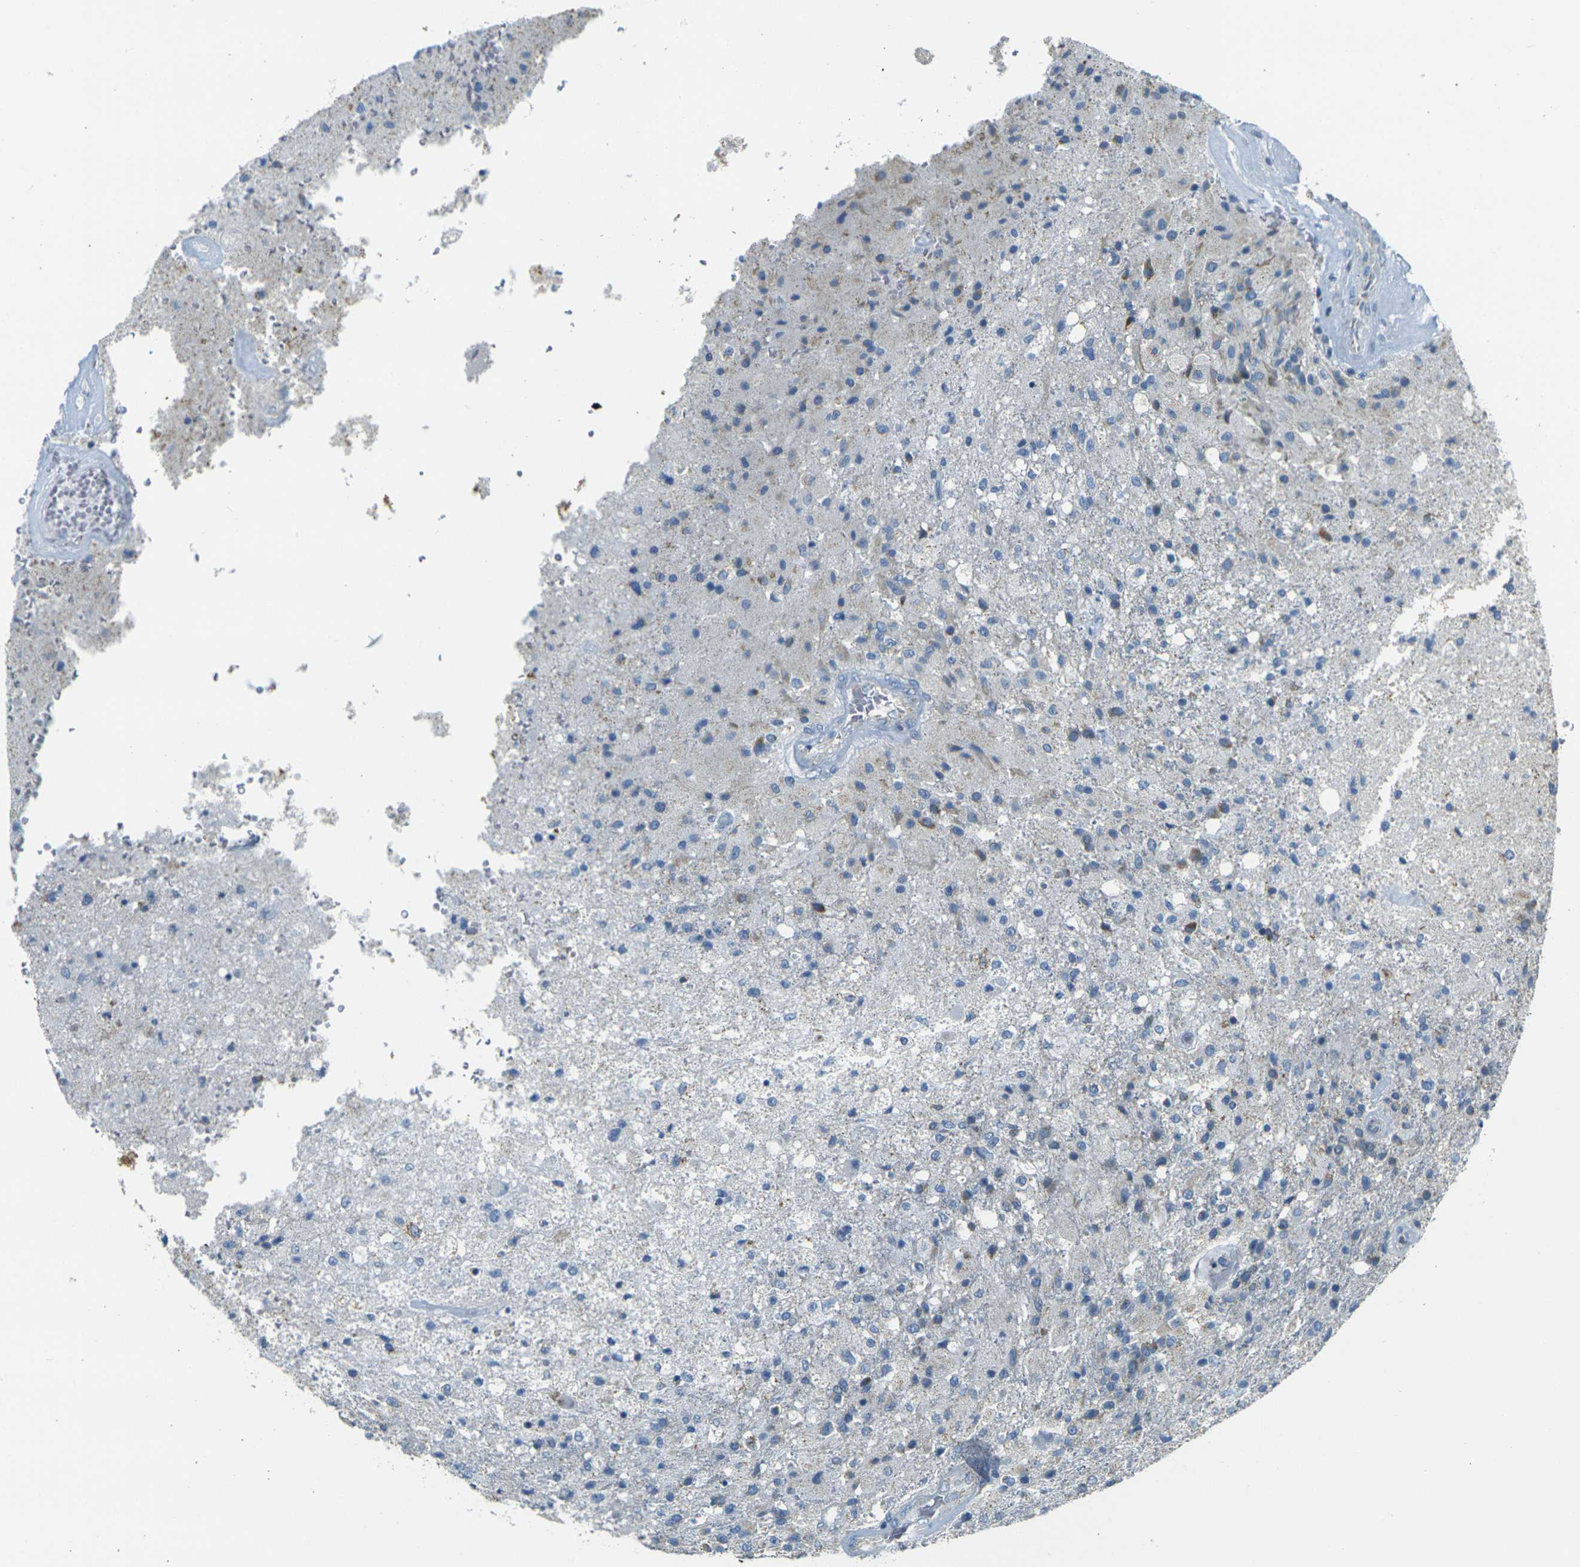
{"staining": {"intensity": "negative", "quantity": "none", "location": "none"}, "tissue": "glioma", "cell_type": "Tumor cells", "image_type": "cancer", "snomed": [{"axis": "morphology", "description": "Normal tissue, NOS"}, {"axis": "morphology", "description": "Glioma, malignant, High grade"}, {"axis": "topography", "description": "Cerebral cortex"}], "caption": "Image shows no significant protein expression in tumor cells of malignant glioma (high-grade).", "gene": "PARD6B", "patient": {"sex": "male", "age": 77}}